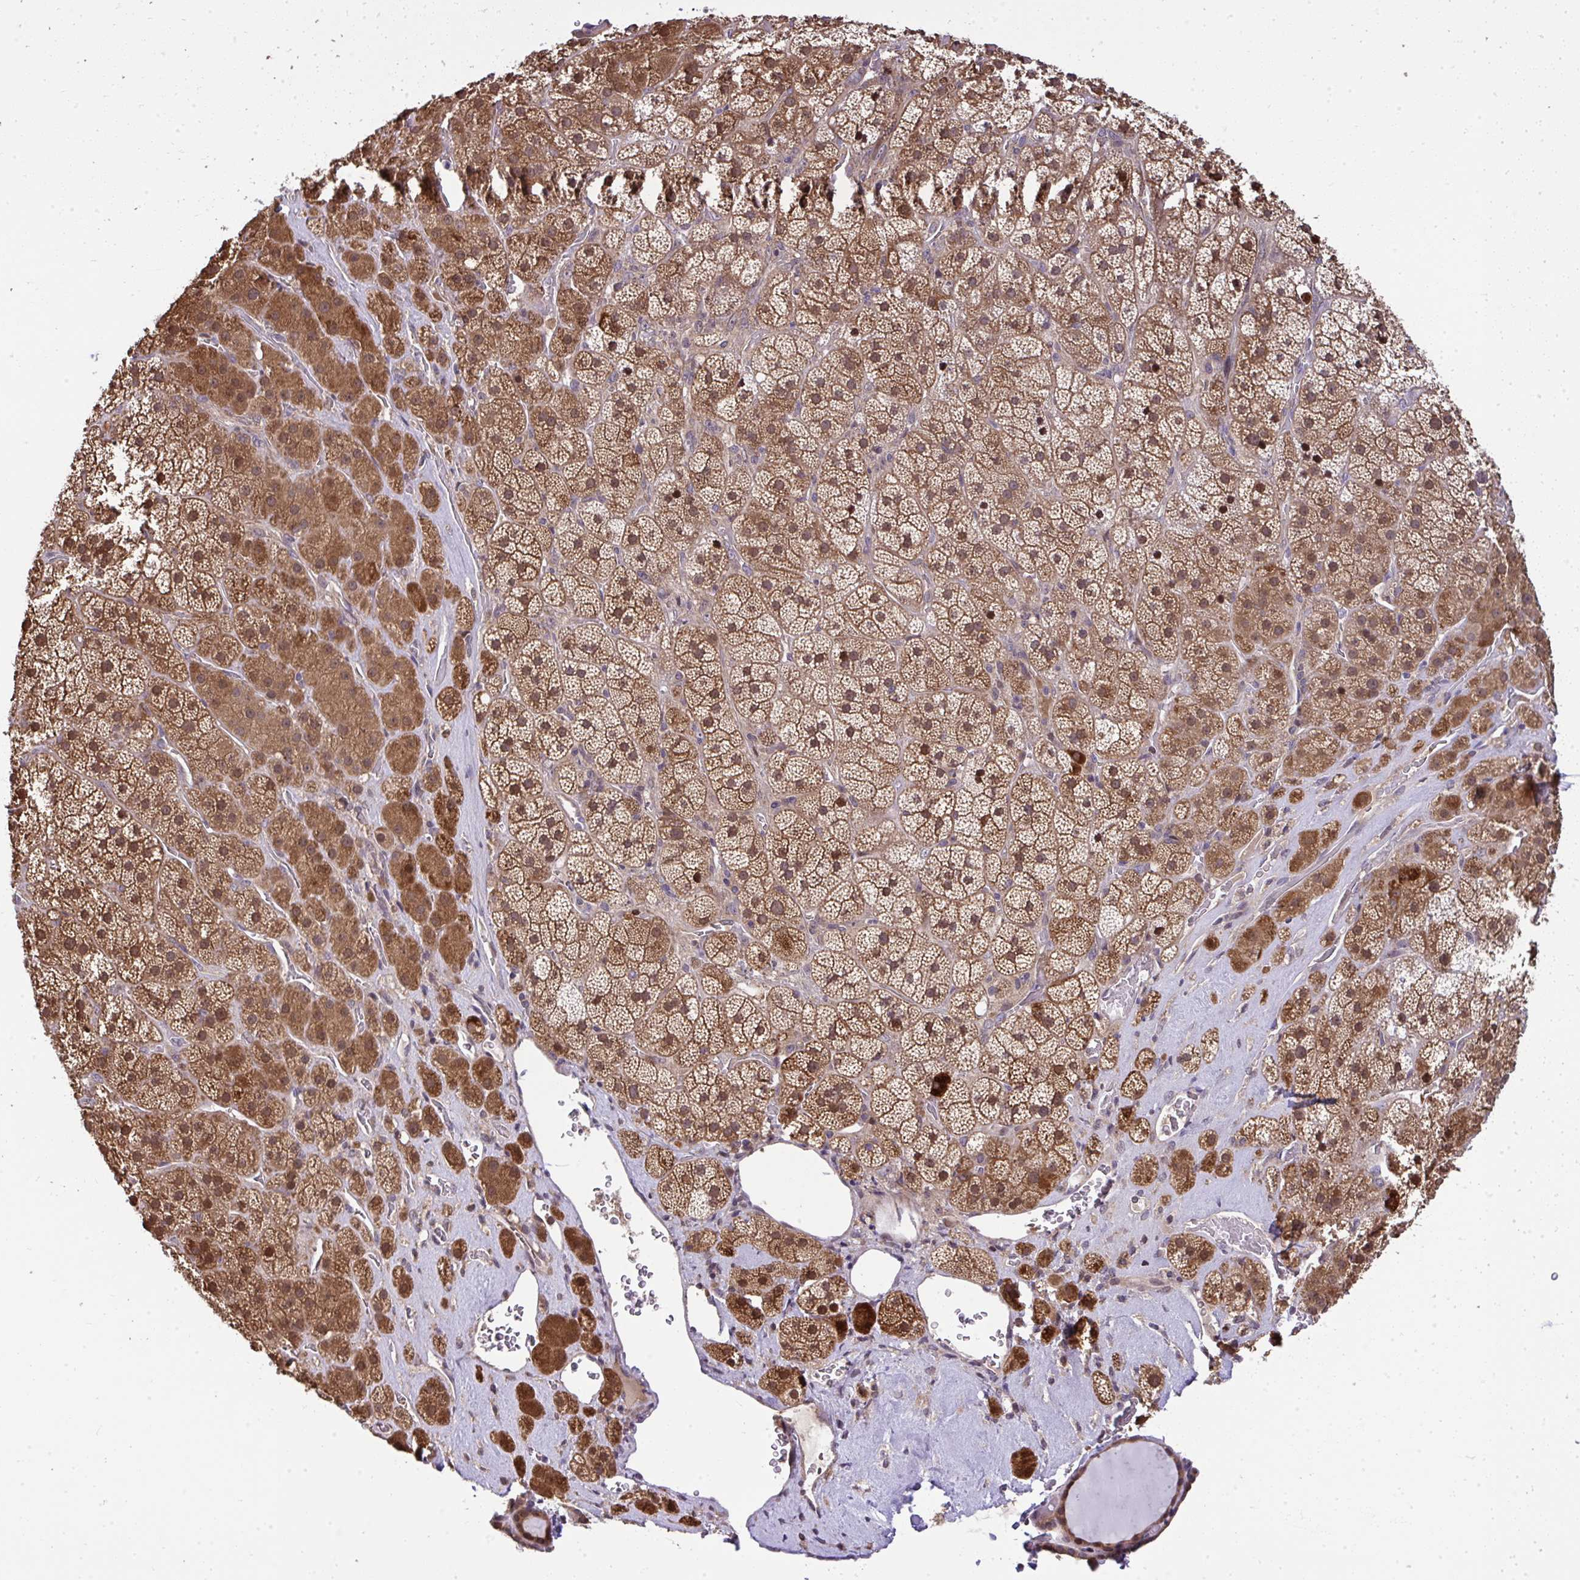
{"staining": {"intensity": "strong", "quantity": ">75%", "location": "cytoplasmic/membranous,nuclear"}, "tissue": "adrenal gland", "cell_type": "Glandular cells", "image_type": "normal", "snomed": [{"axis": "morphology", "description": "Normal tissue, NOS"}, {"axis": "topography", "description": "Adrenal gland"}], "caption": "High-magnification brightfield microscopy of normal adrenal gland stained with DAB (3,3'-diaminobenzidine) (brown) and counterstained with hematoxylin (blue). glandular cells exhibit strong cytoplasmic/membranous,nuclear expression is present in about>75% of cells.", "gene": "RDH14", "patient": {"sex": "male", "age": 57}}